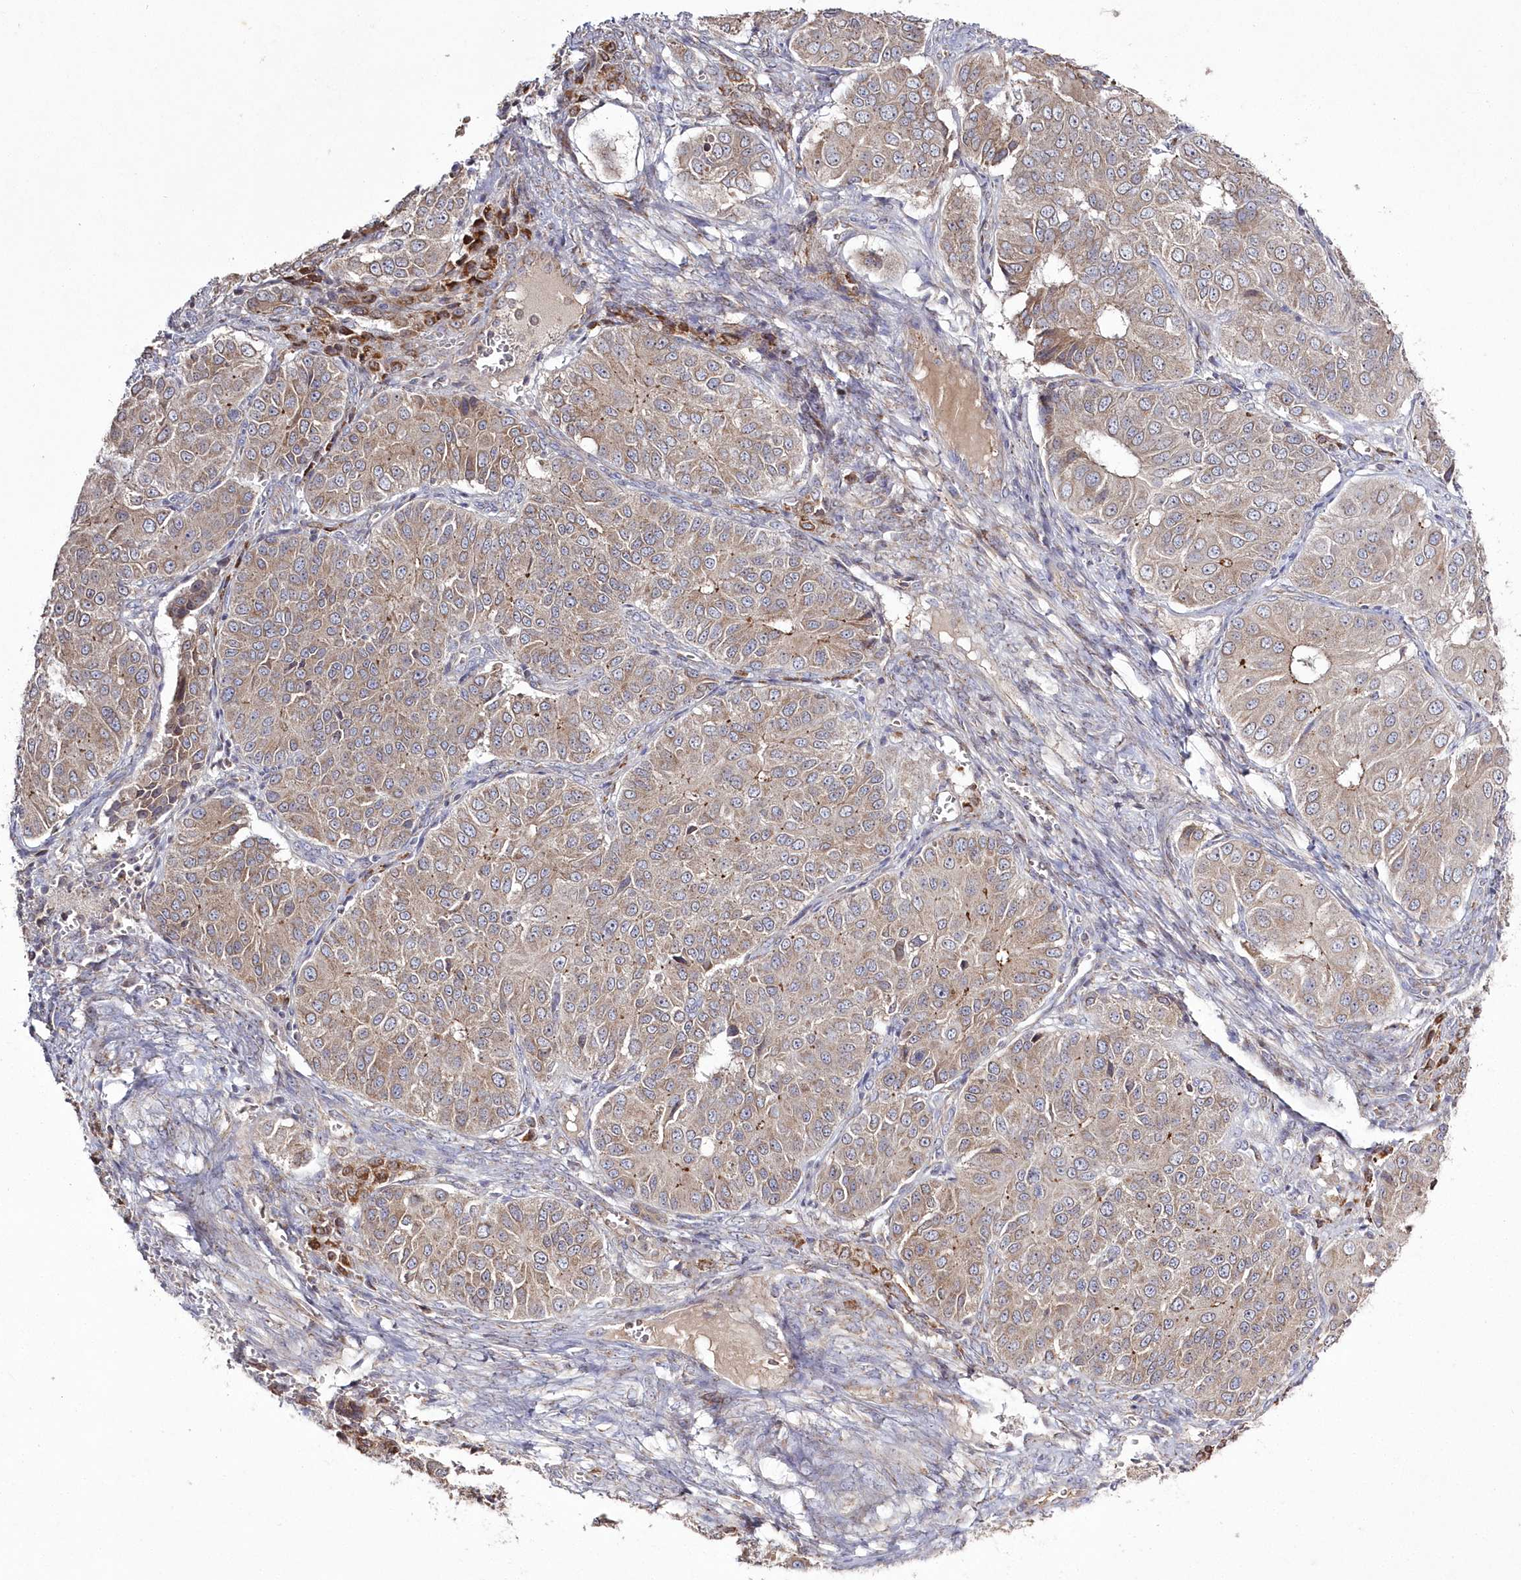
{"staining": {"intensity": "weak", "quantity": ">75%", "location": "cytoplasmic/membranous"}, "tissue": "ovarian cancer", "cell_type": "Tumor cells", "image_type": "cancer", "snomed": [{"axis": "morphology", "description": "Carcinoma, endometroid"}, {"axis": "topography", "description": "Ovary"}], "caption": "Protein staining of endometroid carcinoma (ovarian) tissue shows weak cytoplasmic/membranous positivity in about >75% of tumor cells.", "gene": "ARSB", "patient": {"sex": "female", "age": 51}}